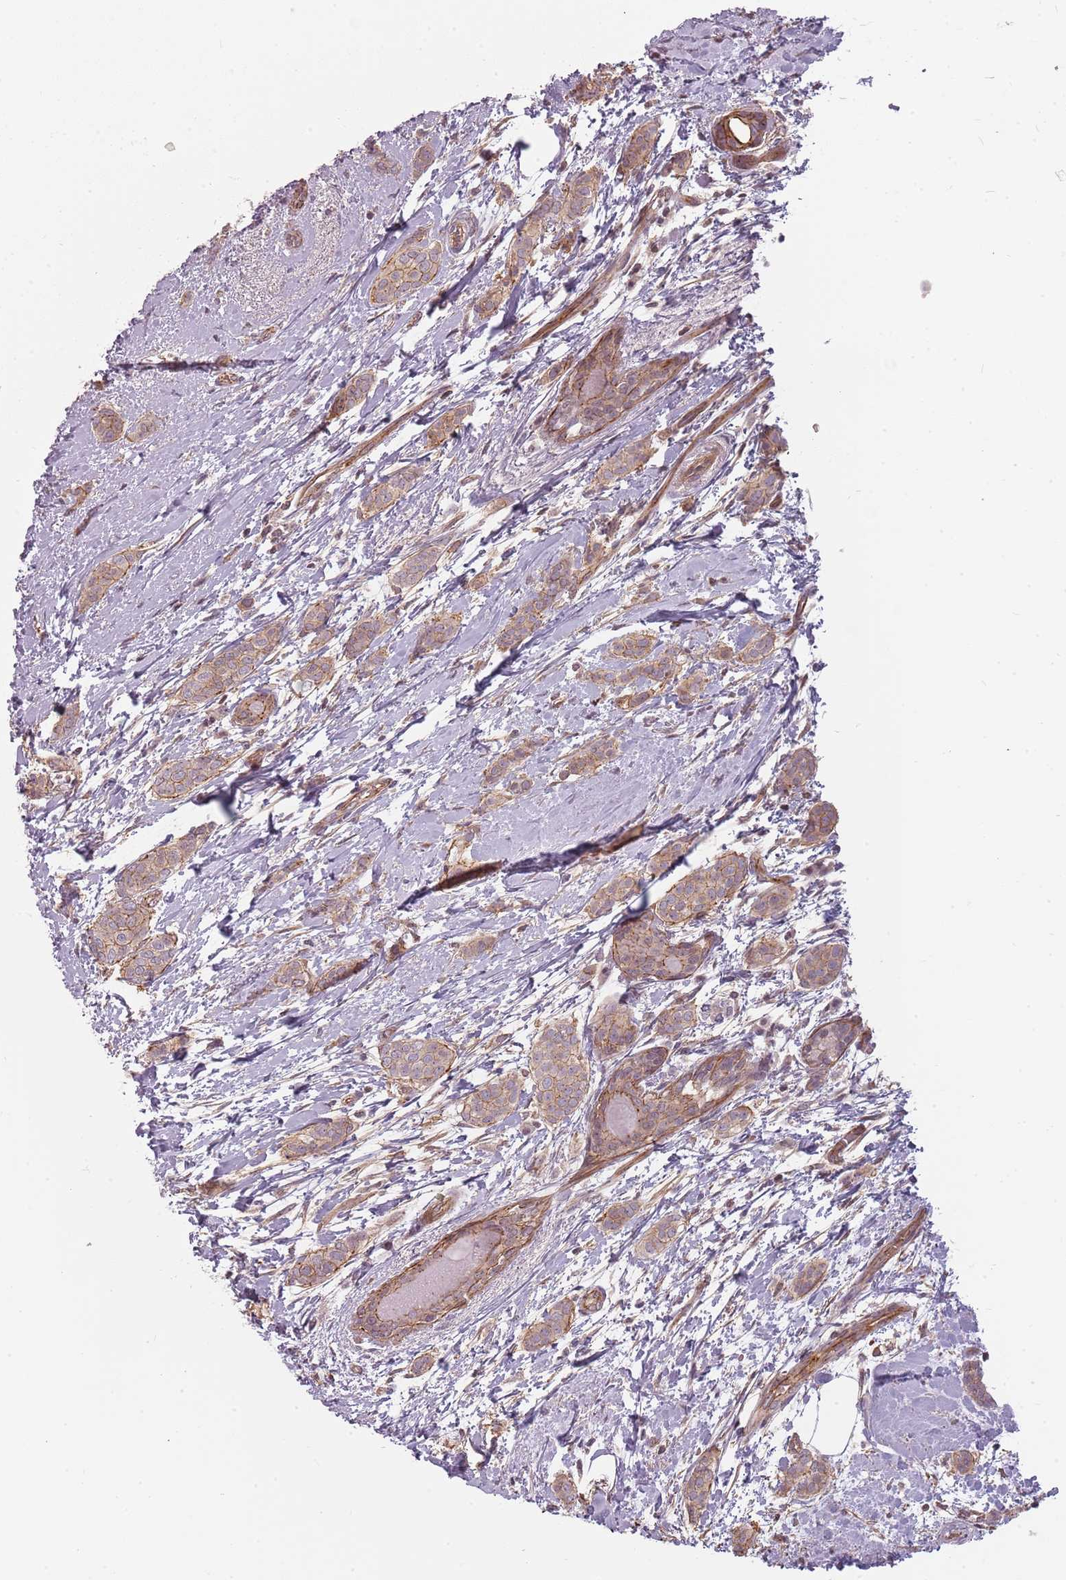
{"staining": {"intensity": "moderate", "quantity": ">75%", "location": "cytoplasmic/membranous"}, "tissue": "breast cancer", "cell_type": "Tumor cells", "image_type": "cancer", "snomed": [{"axis": "morphology", "description": "Duct carcinoma"}, {"axis": "topography", "description": "Breast"}], "caption": "Brown immunohistochemical staining in breast cancer (invasive ductal carcinoma) exhibits moderate cytoplasmic/membranous expression in approximately >75% of tumor cells.", "gene": "PPP1R14C", "patient": {"sex": "female", "age": 72}}